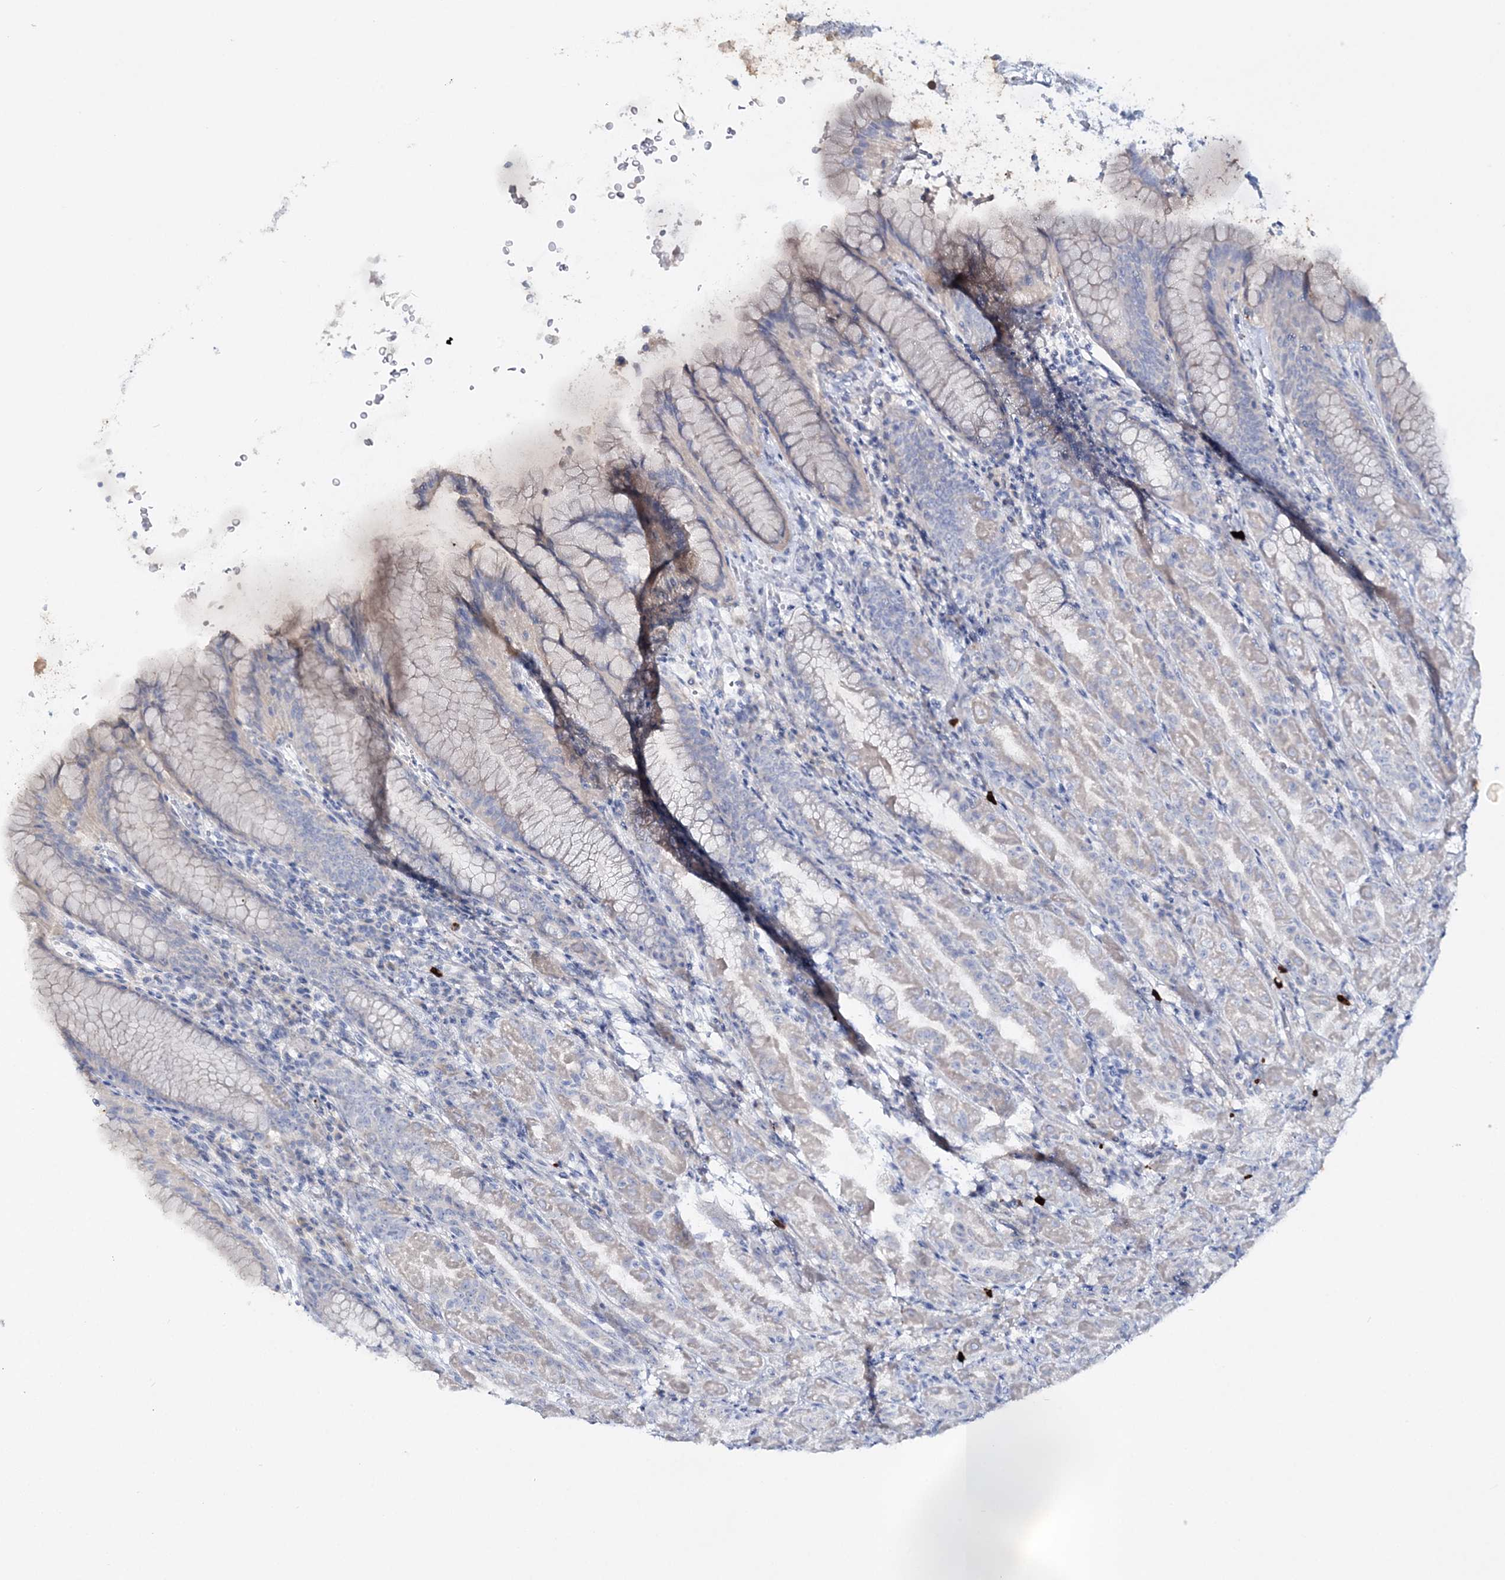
{"staining": {"intensity": "negative", "quantity": "none", "location": "none"}, "tissue": "stomach", "cell_type": "Glandular cells", "image_type": "normal", "snomed": [{"axis": "morphology", "description": "Normal tissue, NOS"}, {"axis": "topography", "description": "Stomach"}], "caption": "Photomicrograph shows no significant protein expression in glandular cells of benign stomach.", "gene": "WDSUB1", "patient": {"sex": "female", "age": 79}}